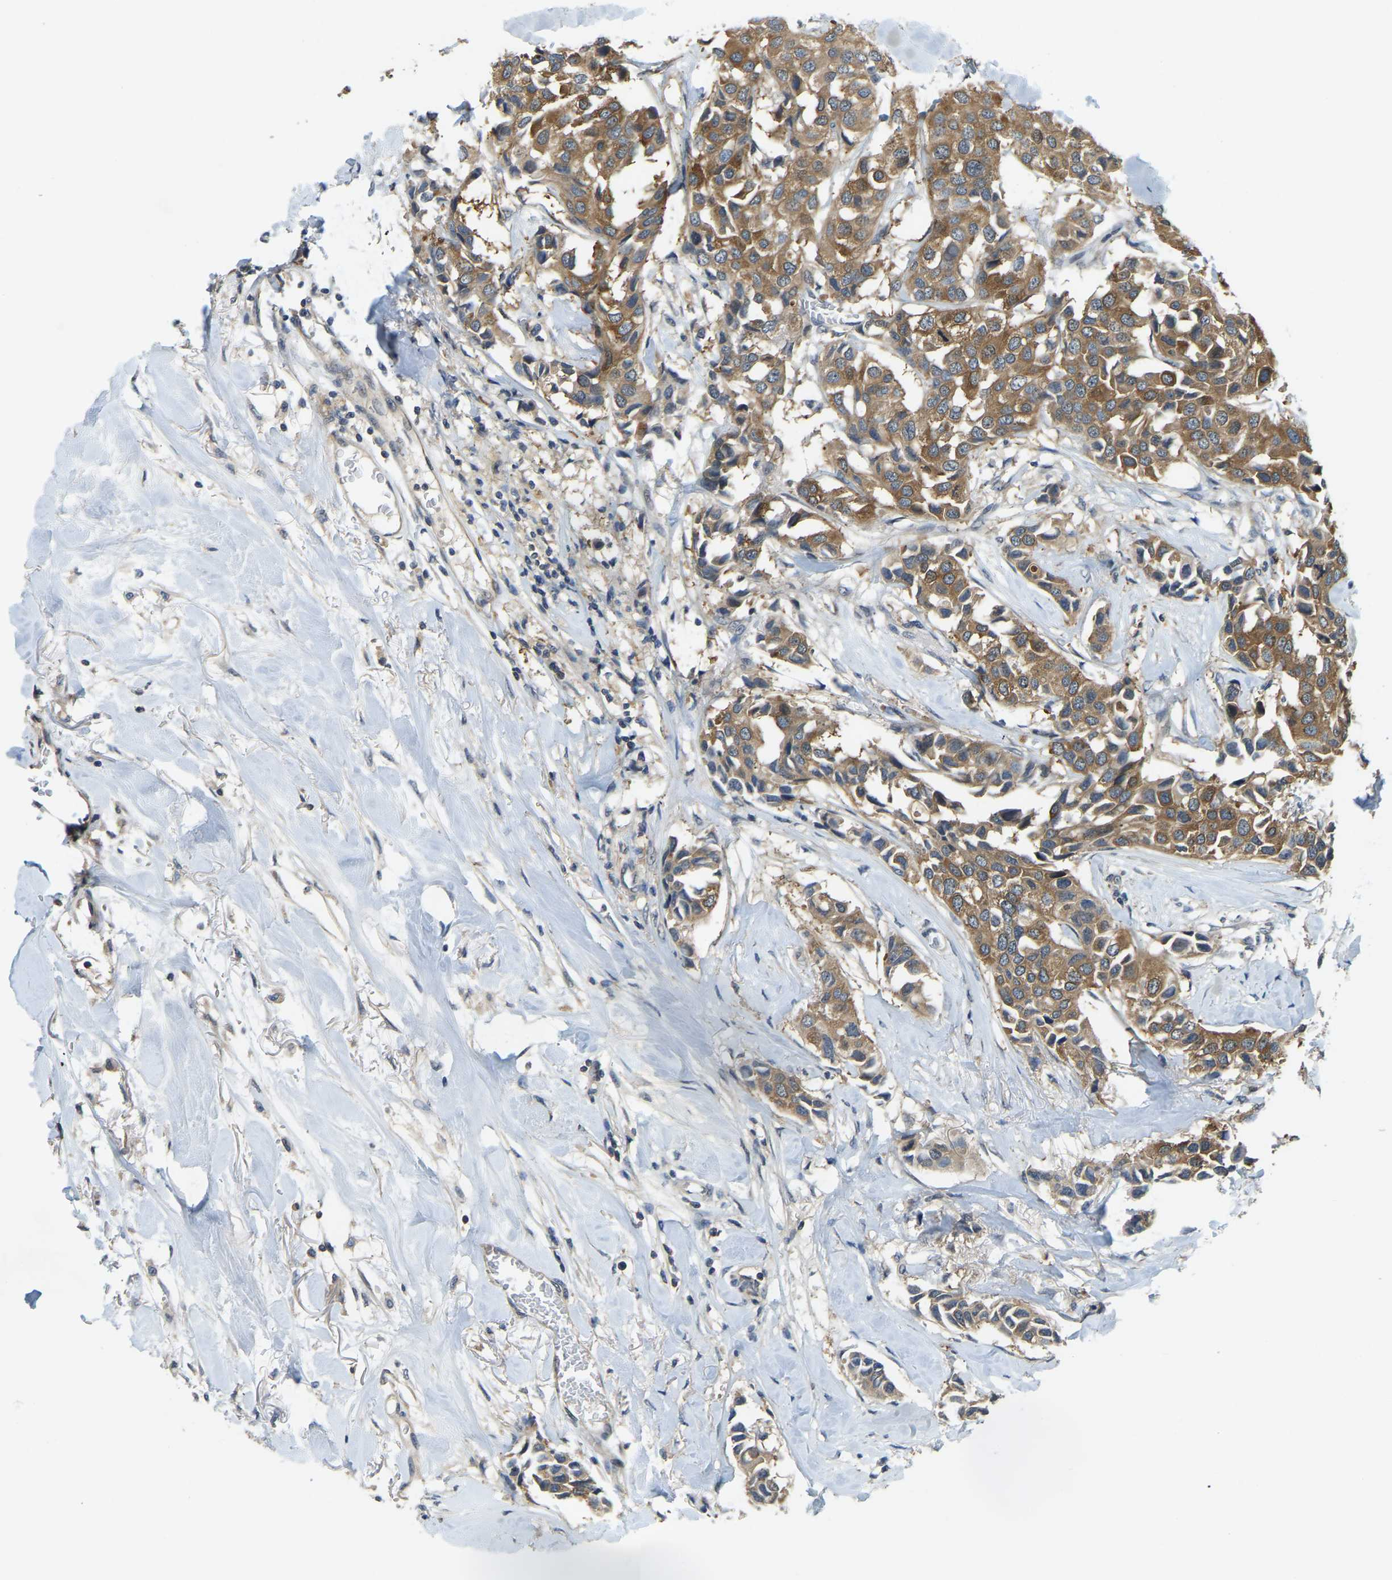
{"staining": {"intensity": "moderate", "quantity": ">75%", "location": "cytoplasmic/membranous"}, "tissue": "breast cancer", "cell_type": "Tumor cells", "image_type": "cancer", "snomed": [{"axis": "morphology", "description": "Duct carcinoma"}, {"axis": "topography", "description": "Breast"}], "caption": "IHC histopathology image of neoplastic tissue: human breast intraductal carcinoma stained using IHC exhibits medium levels of moderate protein expression localized specifically in the cytoplasmic/membranous of tumor cells, appearing as a cytoplasmic/membranous brown color.", "gene": "AHNAK", "patient": {"sex": "female", "age": 80}}